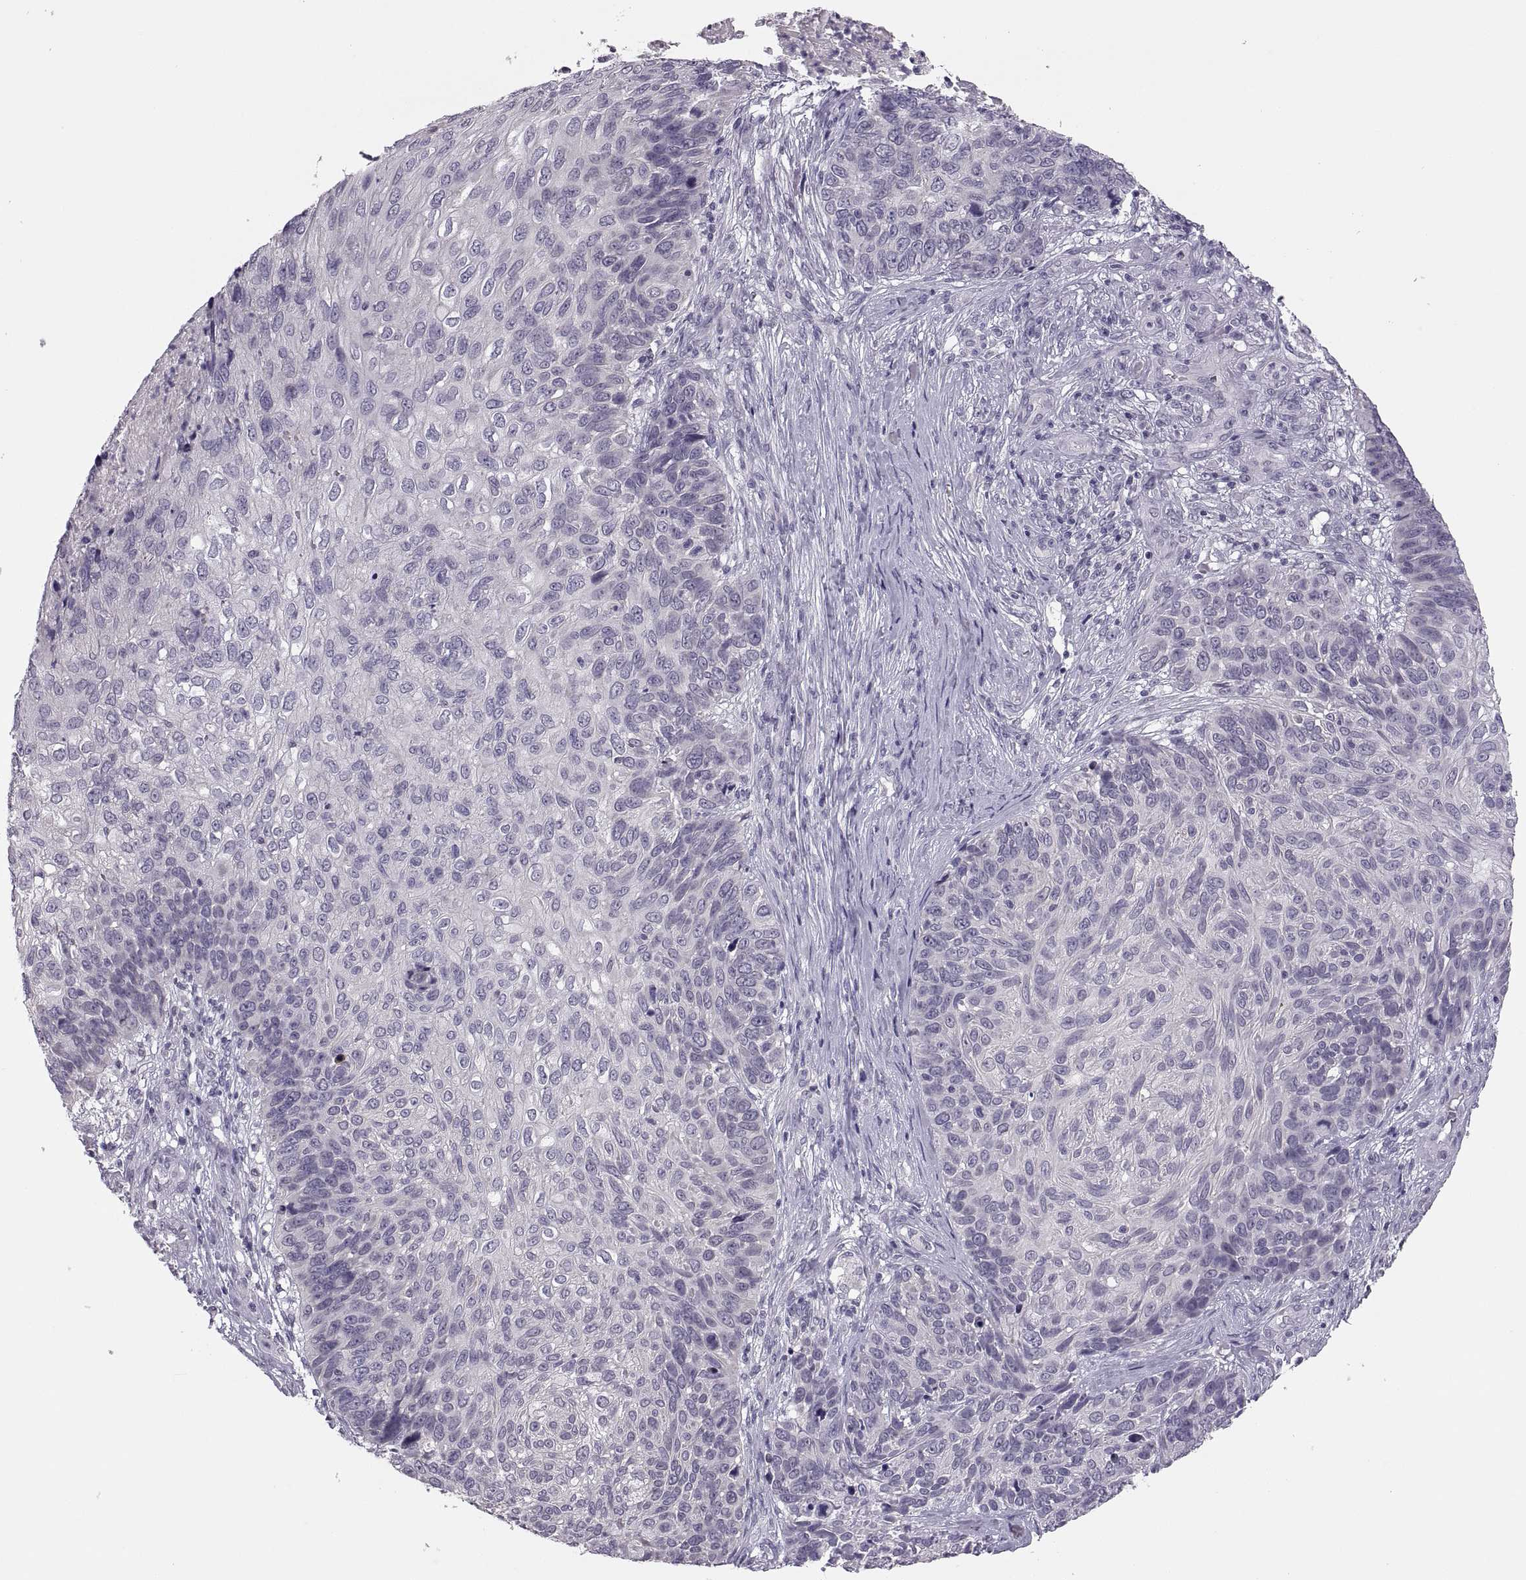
{"staining": {"intensity": "negative", "quantity": "none", "location": "none"}, "tissue": "skin cancer", "cell_type": "Tumor cells", "image_type": "cancer", "snomed": [{"axis": "morphology", "description": "Squamous cell carcinoma, NOS"}, {"axis": "topography", "description": "Skin"}], "caption": "A micrograph of squamous cell carcinoma (skin) stained for a protein displays no brown staining in tumor cells.", "gene": "ADH6", "patient": {"sex": "male", "age": 92}}